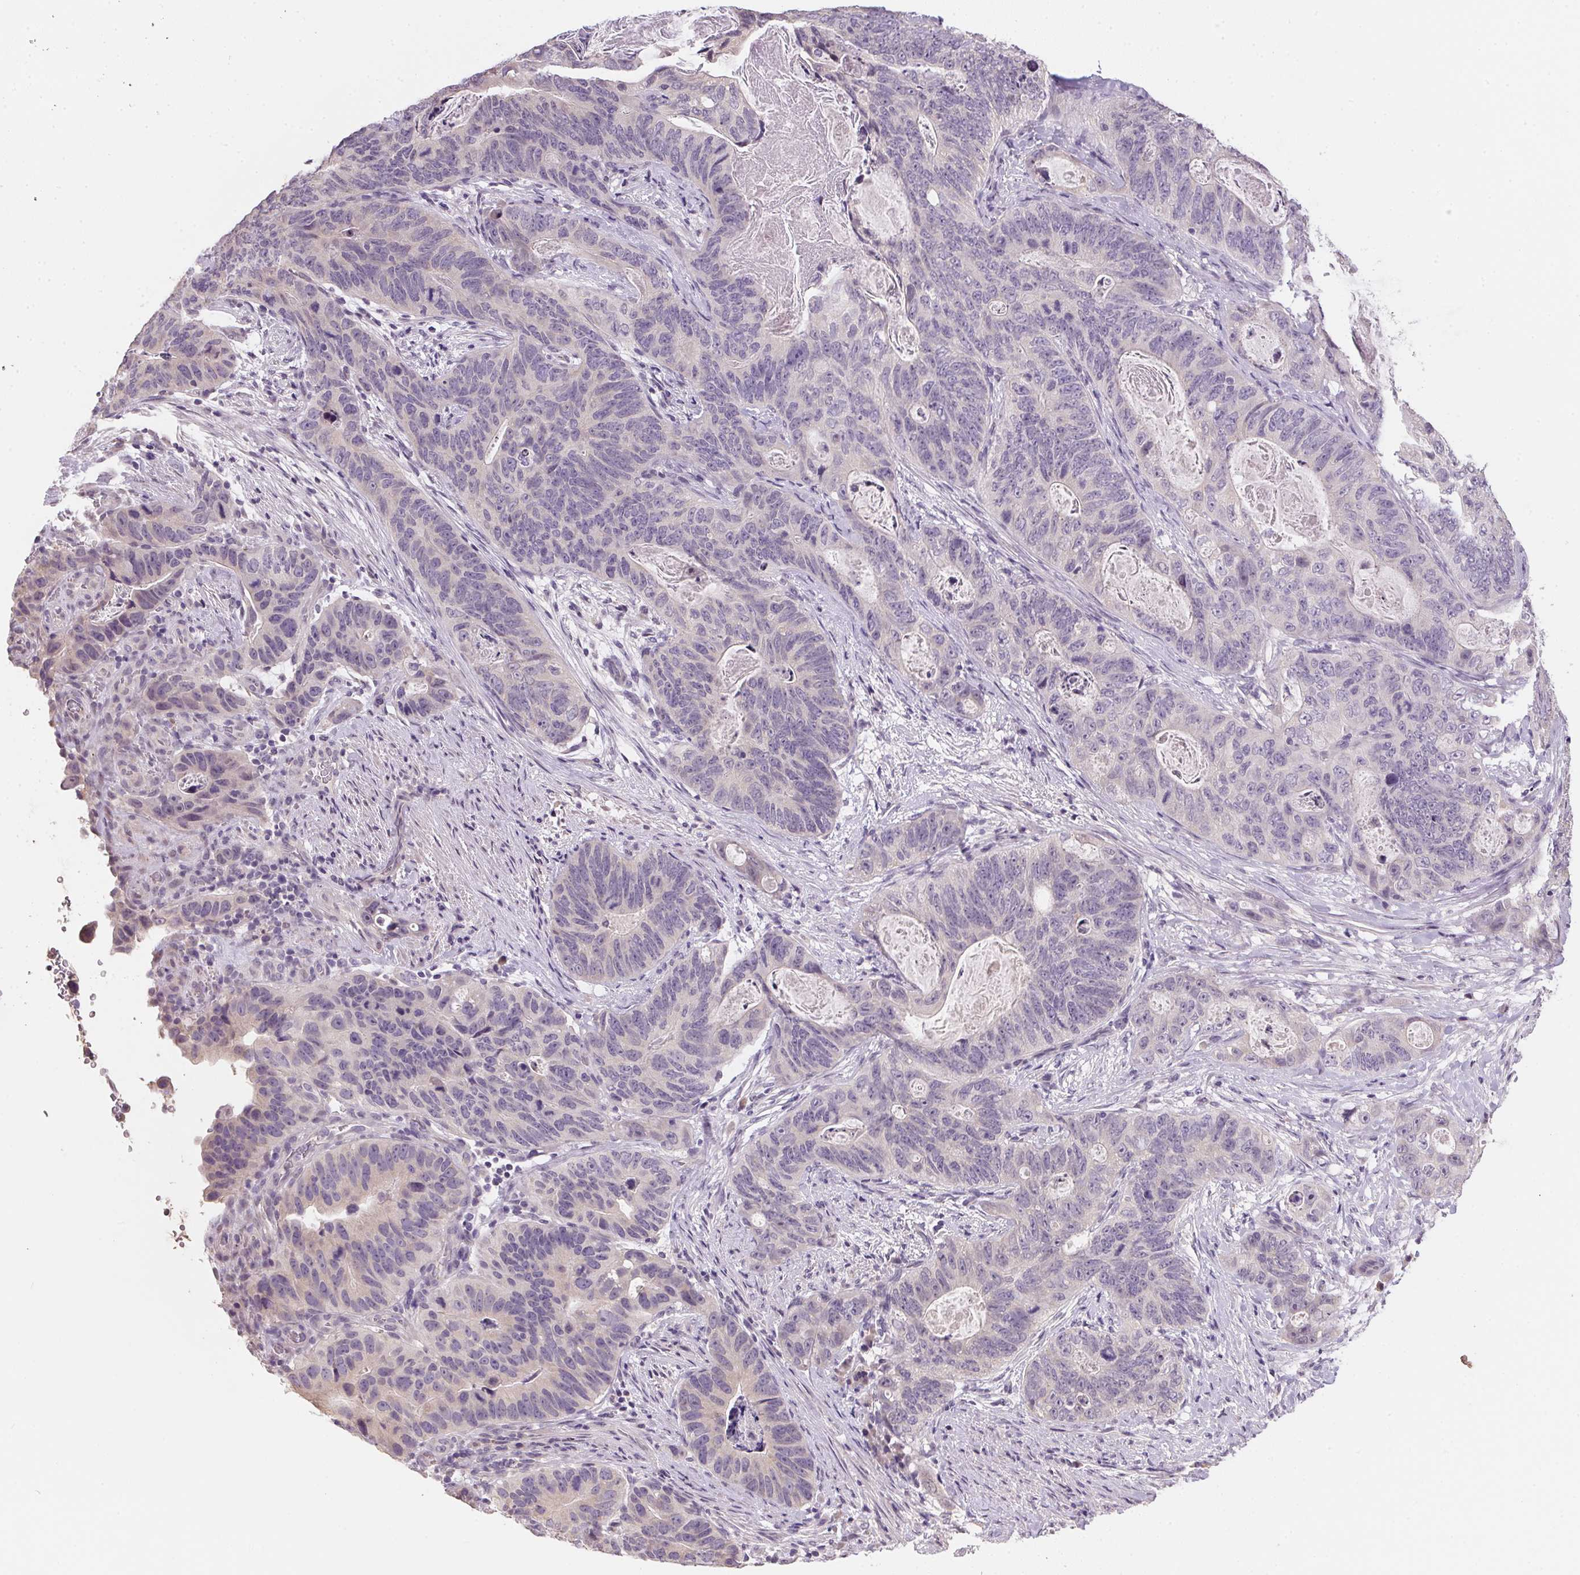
{"staining": {"intensity": "negative", "quantity": "none", "location": "none"}, "tissue": "stomach cancer", "cell_type": "Tumor cells", "image_type": "cancer", "snomed": [{"axis": "morphology", "description": "Normal tissue, NOS"}, {"axis": "morphology", "description": "Adenocarcinoma, NOS"}, {"axis": "topography", "description": "Stomach"}], "caption": "Human adenocarcinoma (stomach) stained for a protein using immunohistochemistry reveals no positivity in tumor cells.", "gene": "ALDH8A1", "patient": {"sex": "female", "age": 89}}